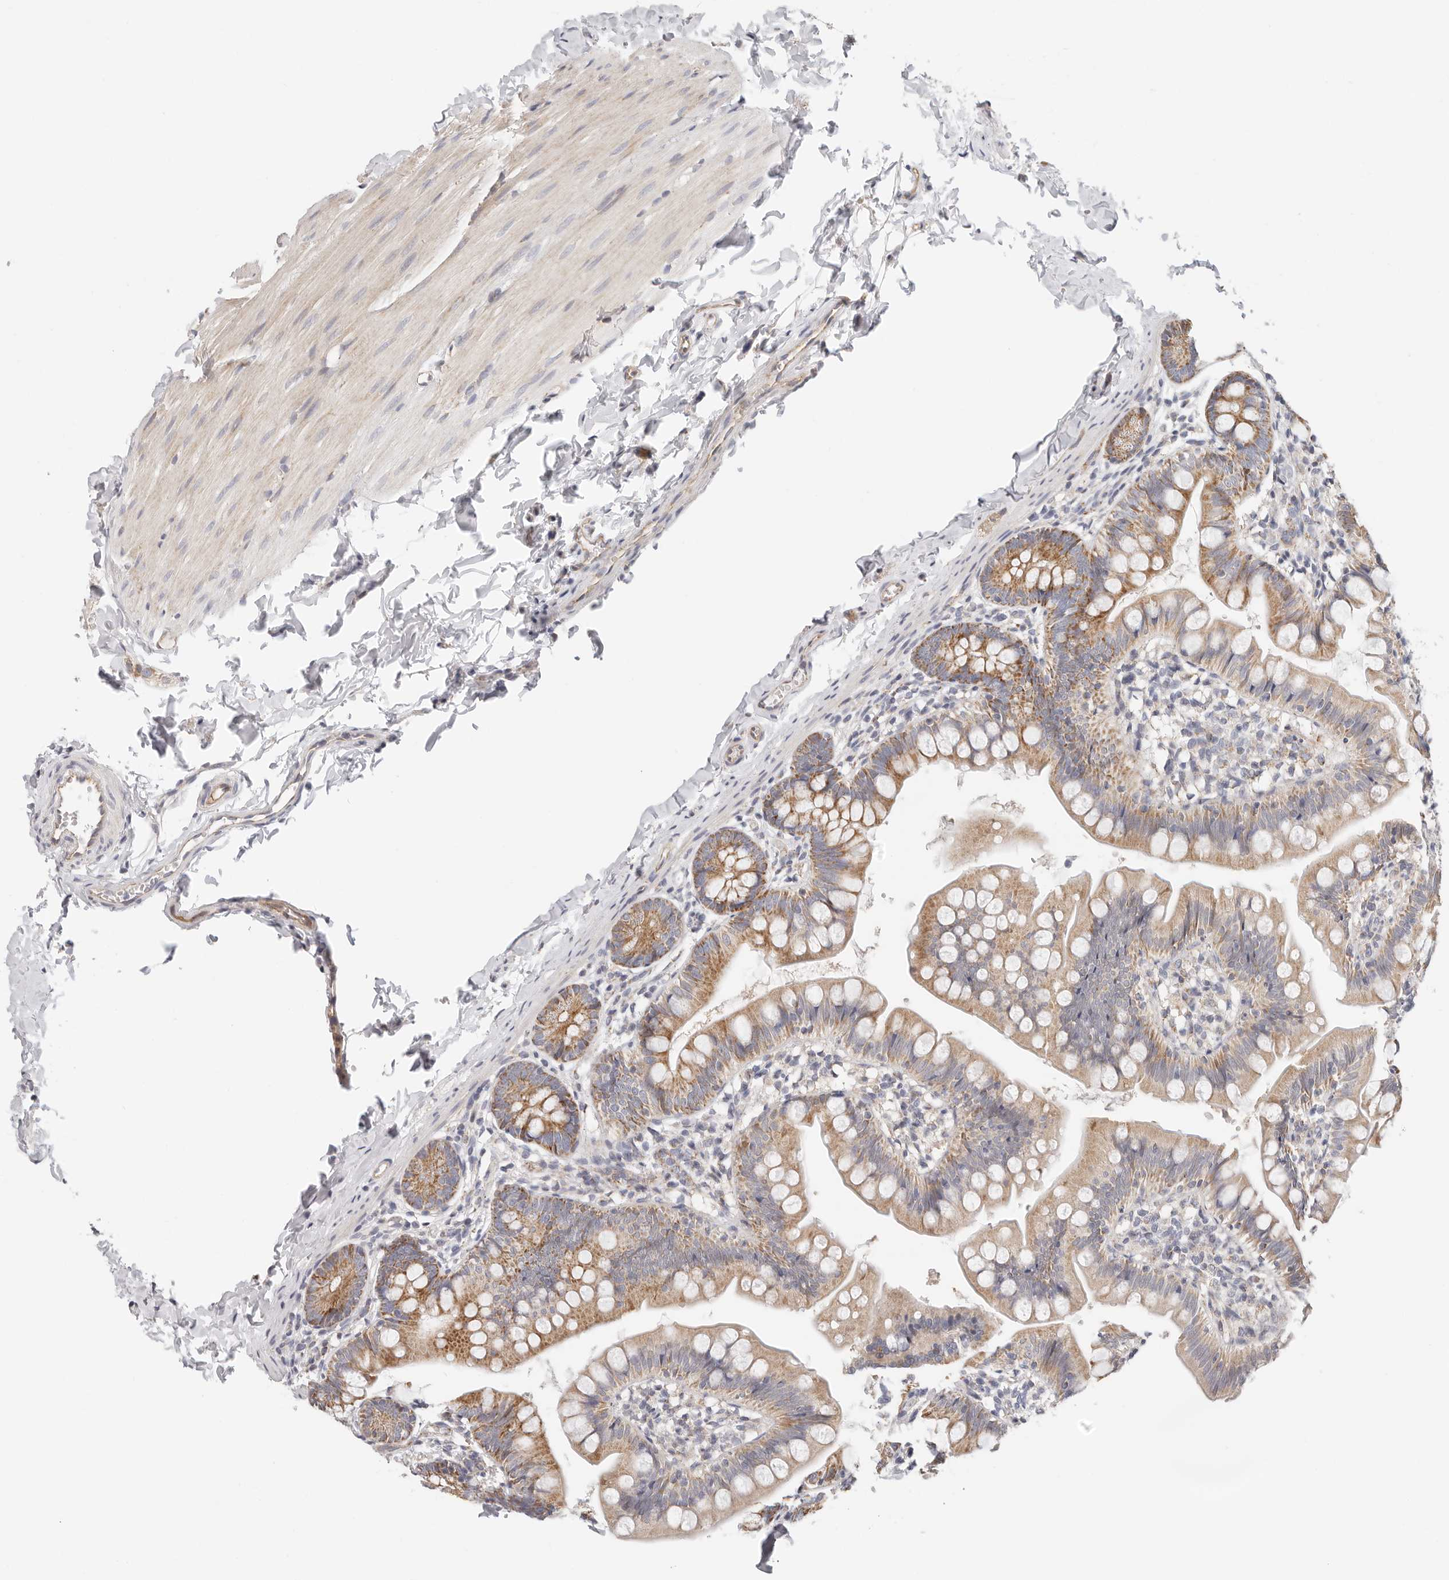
{"staining": {"intensity": "moderate", "quantity": ">75%", "location": "cytoplasmic/membranous"}, "tissue": "small intestine", "cell_type": "Glandular cells", "image_type": "normal", "snomed": [{"axis": "morphology", "description": "Normal tissue, NOS"}, {"axis": "topography", "description": "Small intestine"}], "caption": "Immunohistochemistry (IHC) (DAB (3,3'-diaminobenzidine)) staining of unremarkable small intestine reveals moderate cytoplasmic/membranous protein expression in approximately >75% of glandular cells. Nuclei are stained in blue.", "gene": "AFDN", "patient": {"sex": "male", "age": 7}}